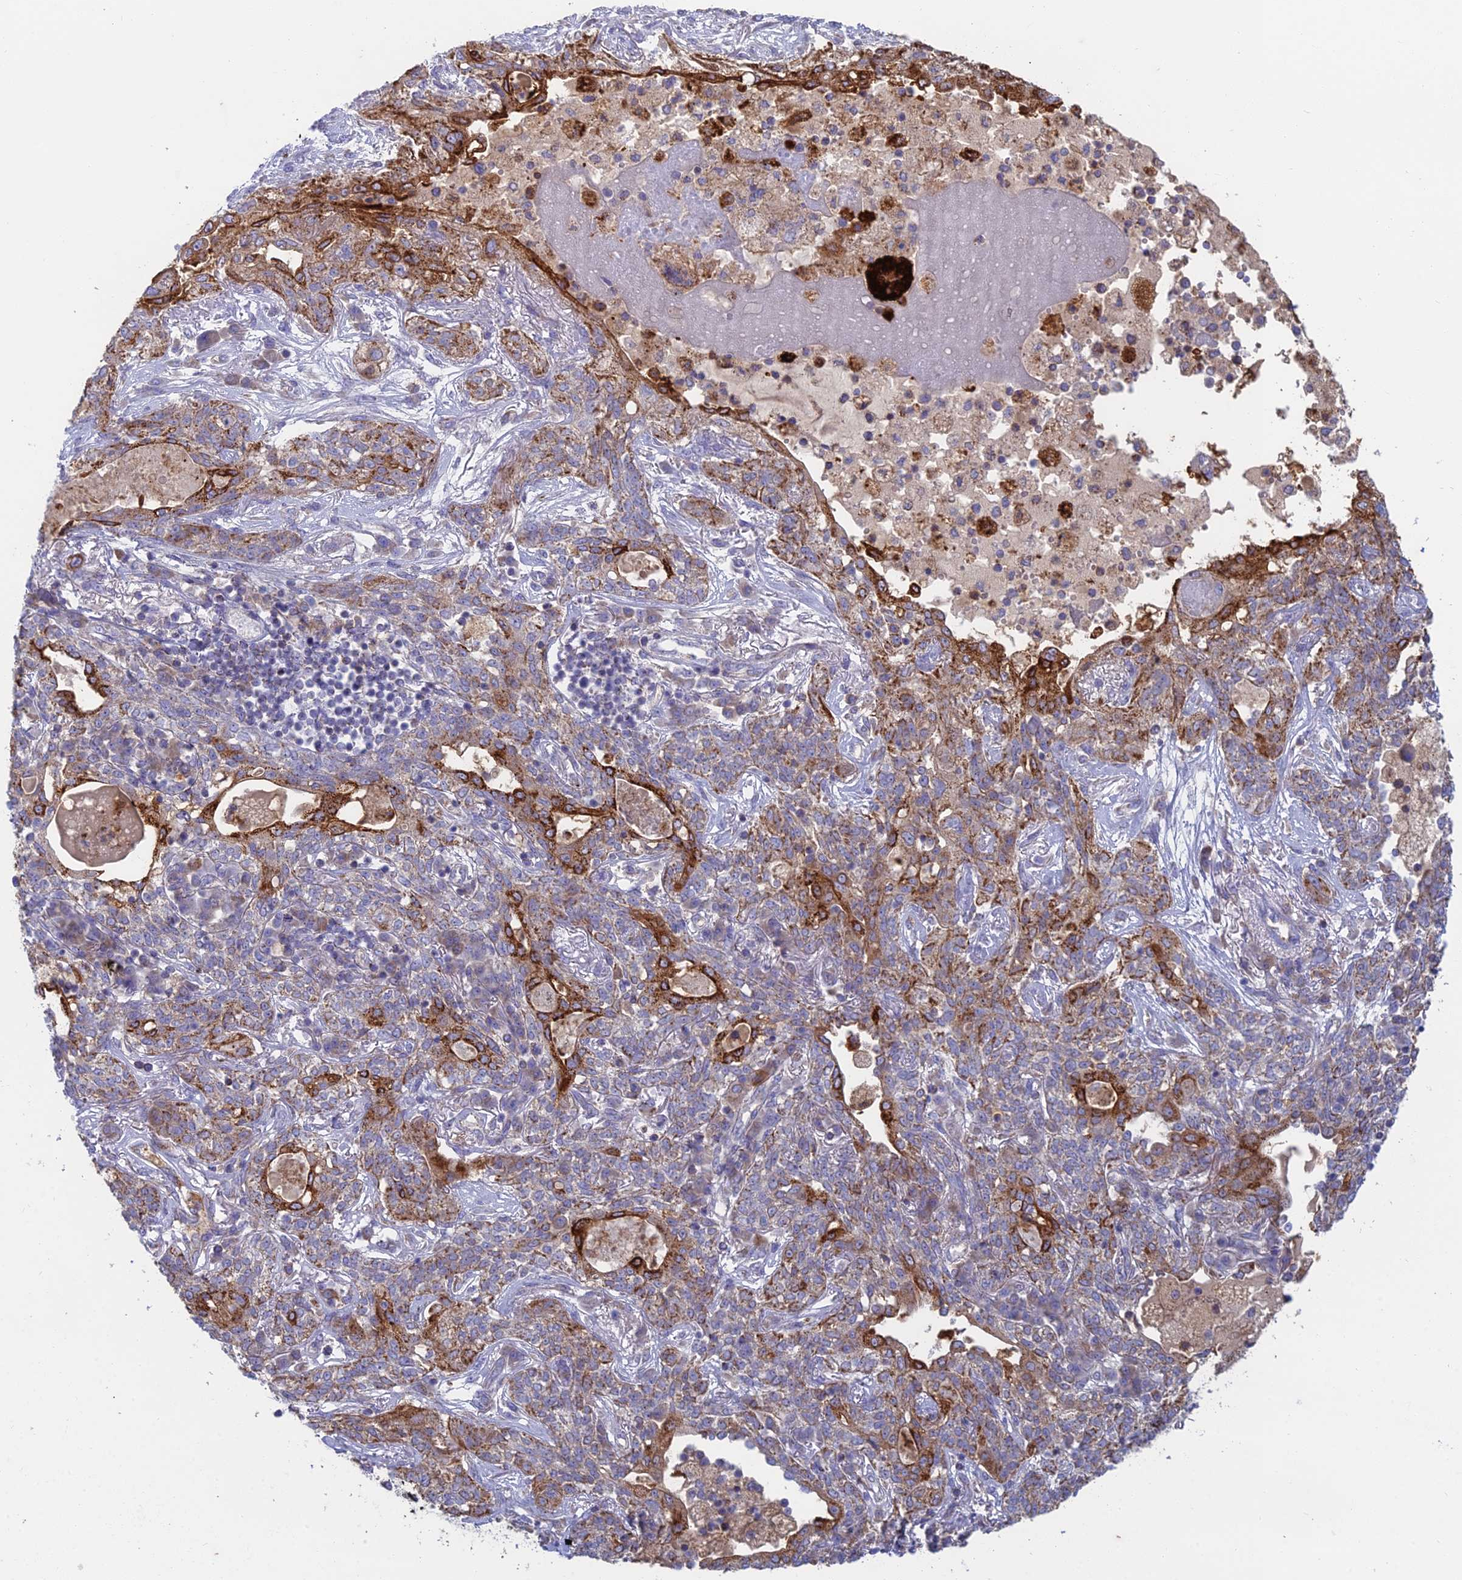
{"staining": {"intensity": "strong", "quantity": "<25%", "location": "cytoplasmic/membranous"}, "tissue": "lung cancer", "cell_type": "Tumor cells", "image_type": "cancer", "snomed": [{"axis": "morphology", "description": "Squamous cell carcinoma, NOS"}, {"axis": "topography", "description": "Lung"}], "caption": "Brown immunohistochemical staining in human lung squamous cell carcinoma exhibits strong cytoplasmic/membranous positivity in approximately <25% of tumor cells.", "gene": "IFTAP", "patient": {"sex": "female", "age": 70}}